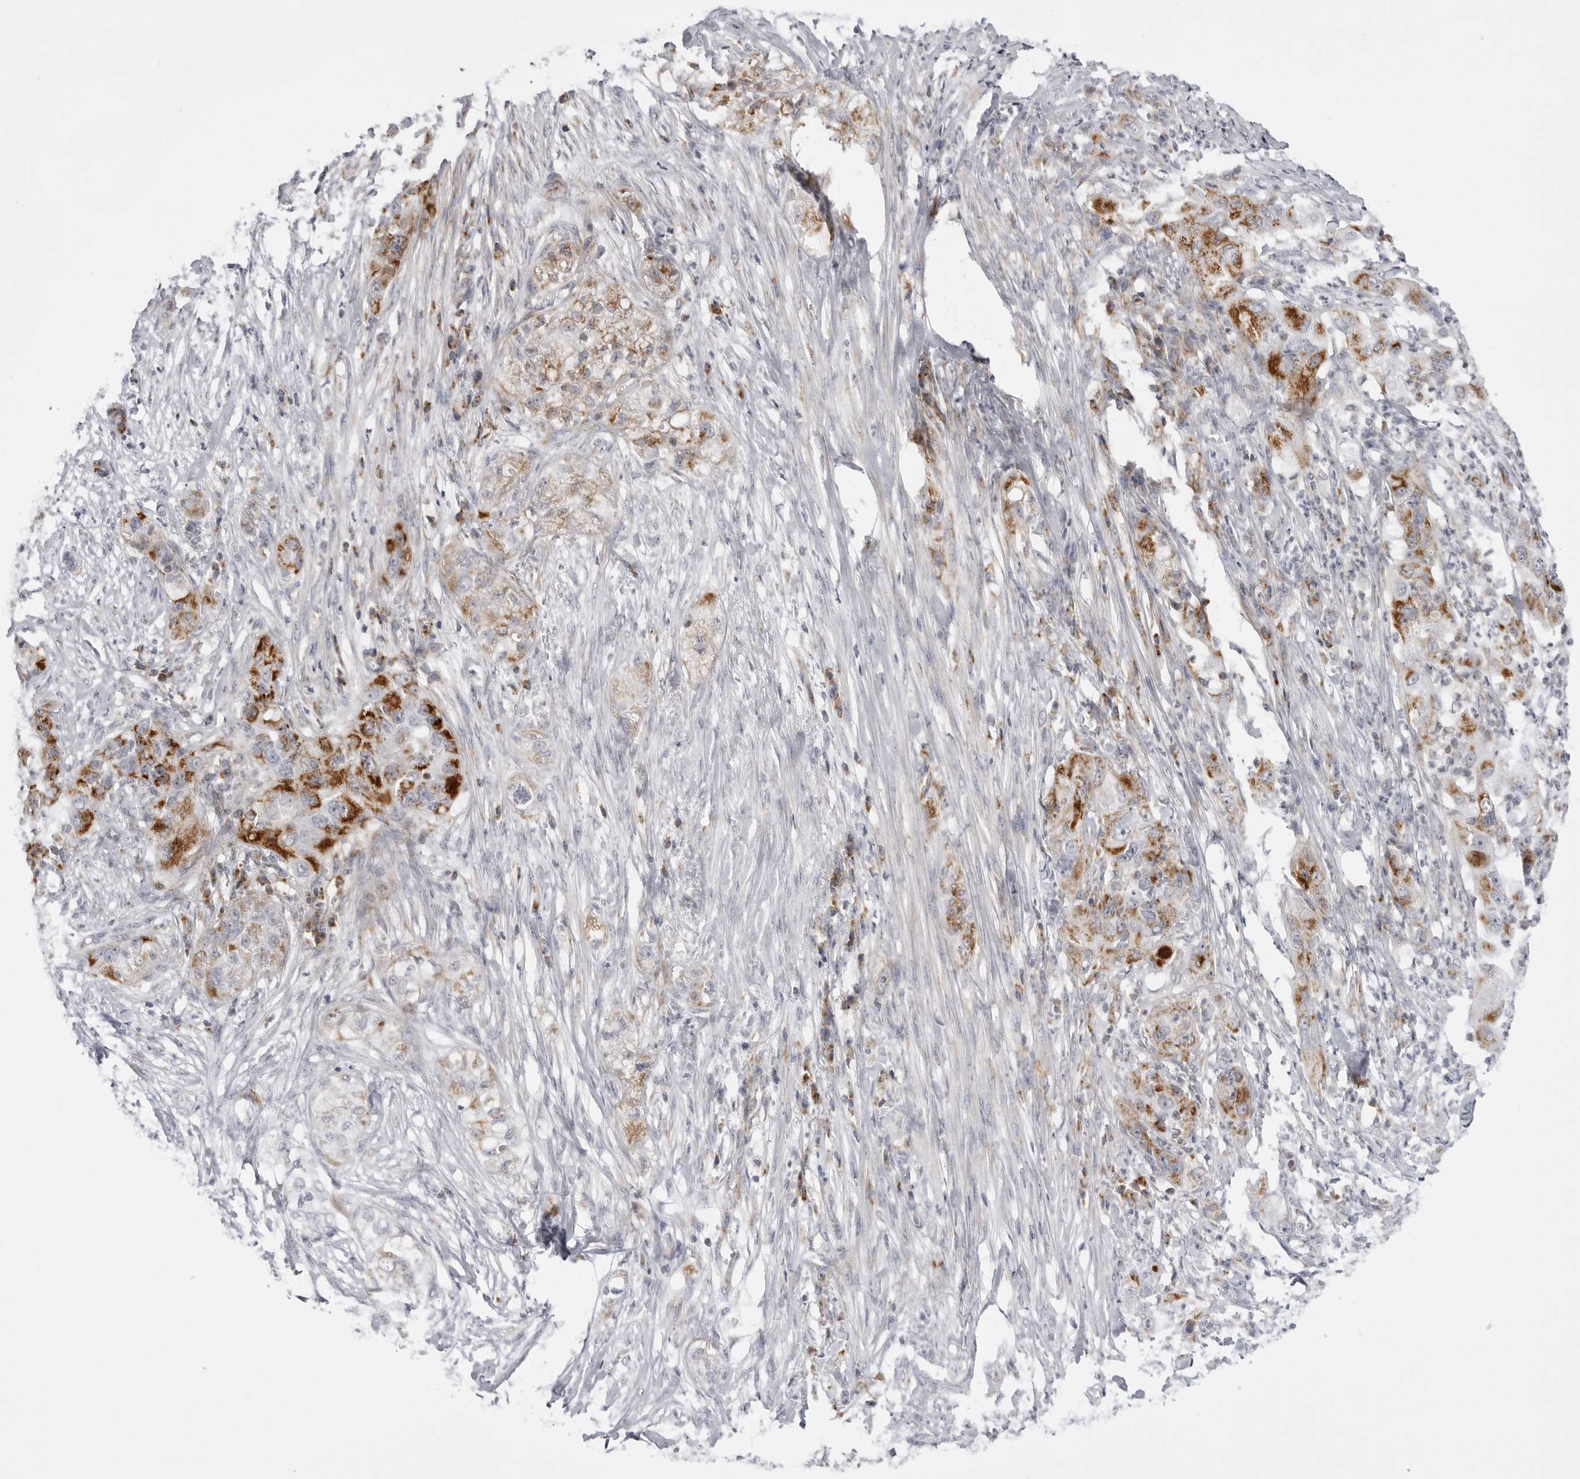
{"staining": {"intensity": "strong", "quantity": ">75%", "location": "cytoplasmic/membranous"}, "tissue": "pancreatic cancer", "cell_type": "Tumor cells", "image_type": "cancer", "snomed": [{"axis": "morphology", "description": "Adenocarcinoma, NOS"}, {"axis": "topography", "description": "Pancreas"}], "caption": "A high amount of strong cytoplasmic/membranous expression is appreciated in about >75% of tumor cells in pancreatic cancer tissue.", "gene": "TUFM", "patient": {"sex": "female", "age": 78}}